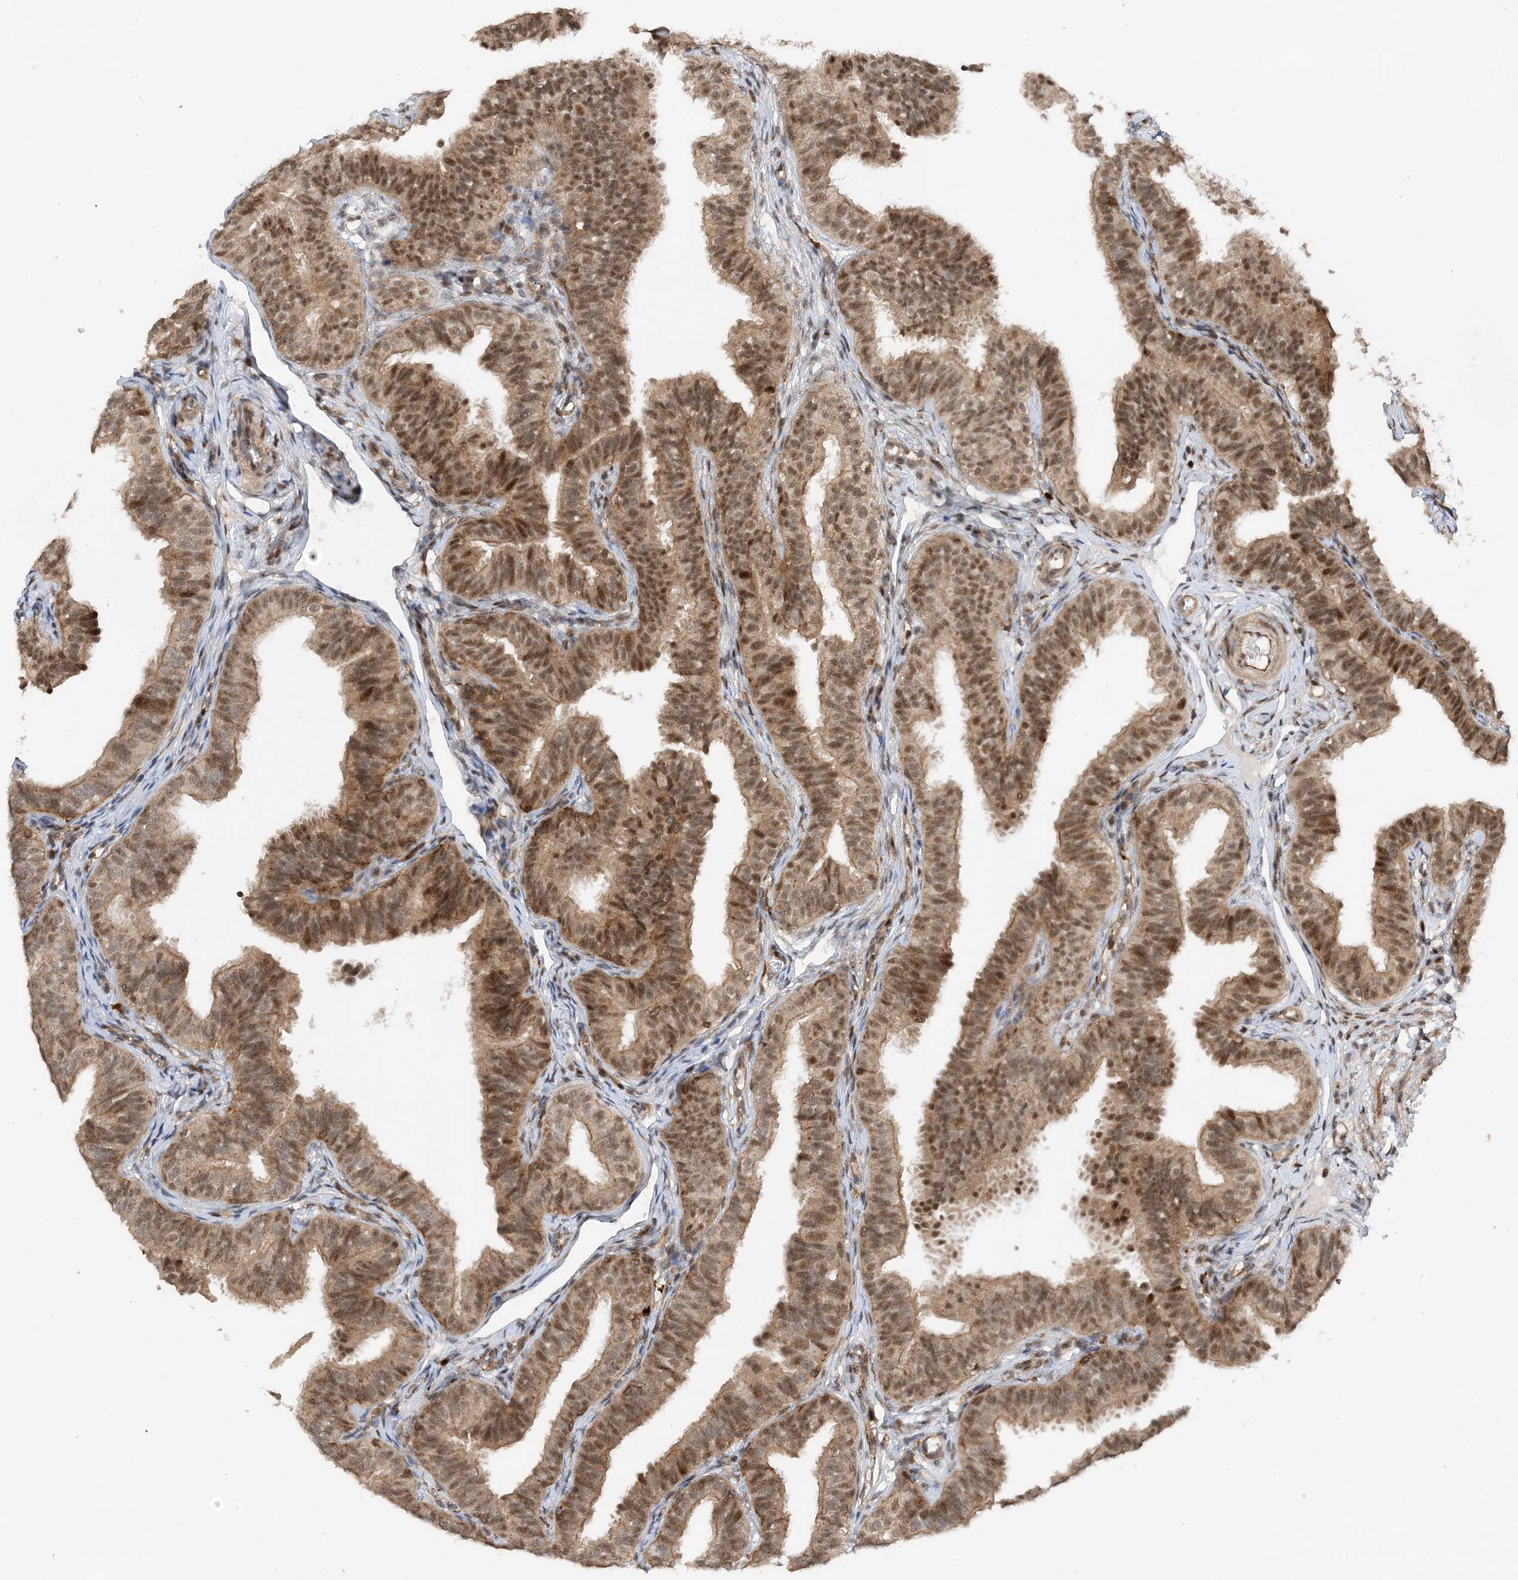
{"staining": {"intensity": "moderate", "quantity": ">75%", "location": "cytoplasmic/membranous,nuclear"}, "tissue": "fallopian tube", "cell_type": "Glandular cells", "image_type": "normal", "snomed": [{"axis": "morphology", "description": "Normal tissue, NOS"}, {"axis": "topography", "description": "Fallopian tube"}], "caption": "DAB immunohistochemical staining of normal fallopian tube exhibits moderate cytoplasmic/membranous,nuclear protein expression in approximately >75% of glandular cells. (Brightfield microscopy of DAB IHC at high magnification).", "gene": "TATDN3", "patient": {"sex": "female", "age": 35}}